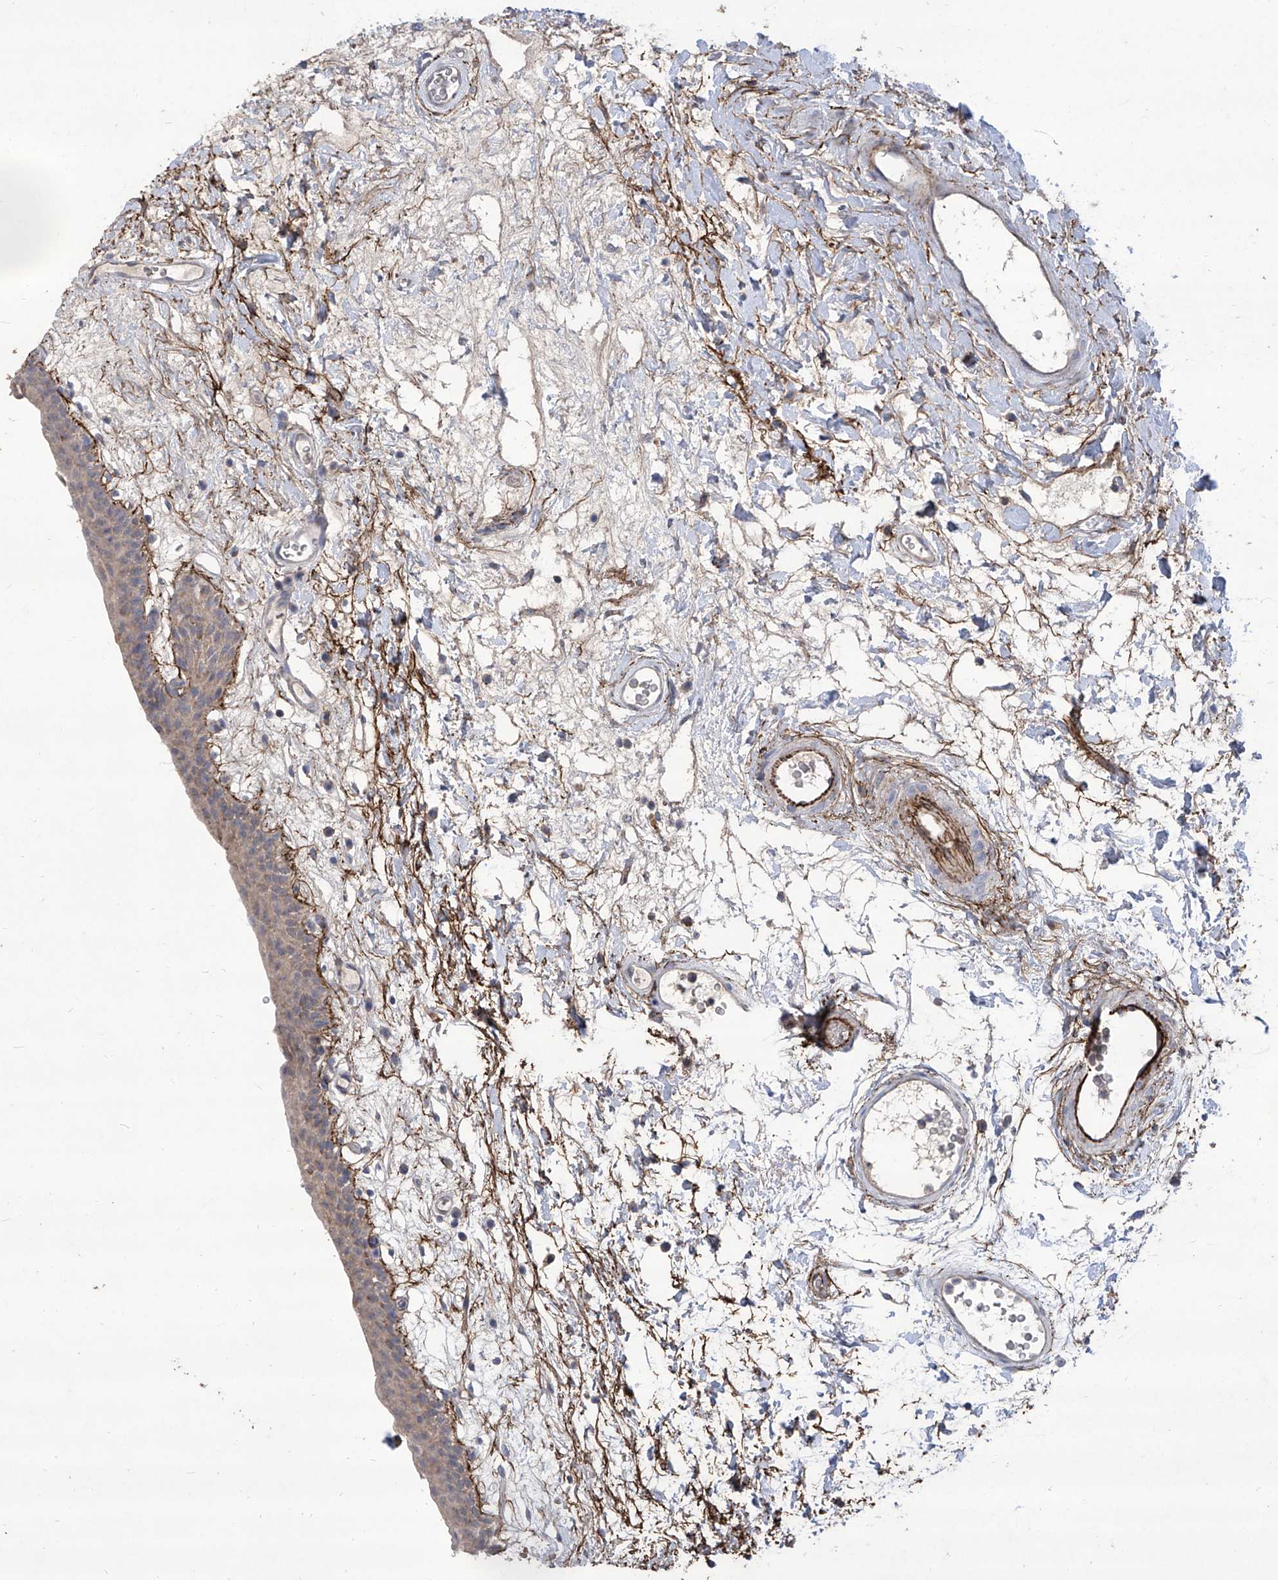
{"staining": {"intensity": "weak", "quantity": "<25%", "location": "cytoplasmic/membranous"}, "tissue": "urinary bladder", "cell_type": "Urothelial cells", "image_type": "normal", "snomed": [{"axis": "morphology", "description": "Normal tissue, NOS"}, {"axis": "topography", "description": "Urinary bladder"}], "caption": "DAB immunohistochemical staining of normal urinary bladder reveals no significant positivity in urothelial cells. Nuclei are stained in blue.", "gene": "TXNIP", "patient": {"sex": "male", "age": 83}}